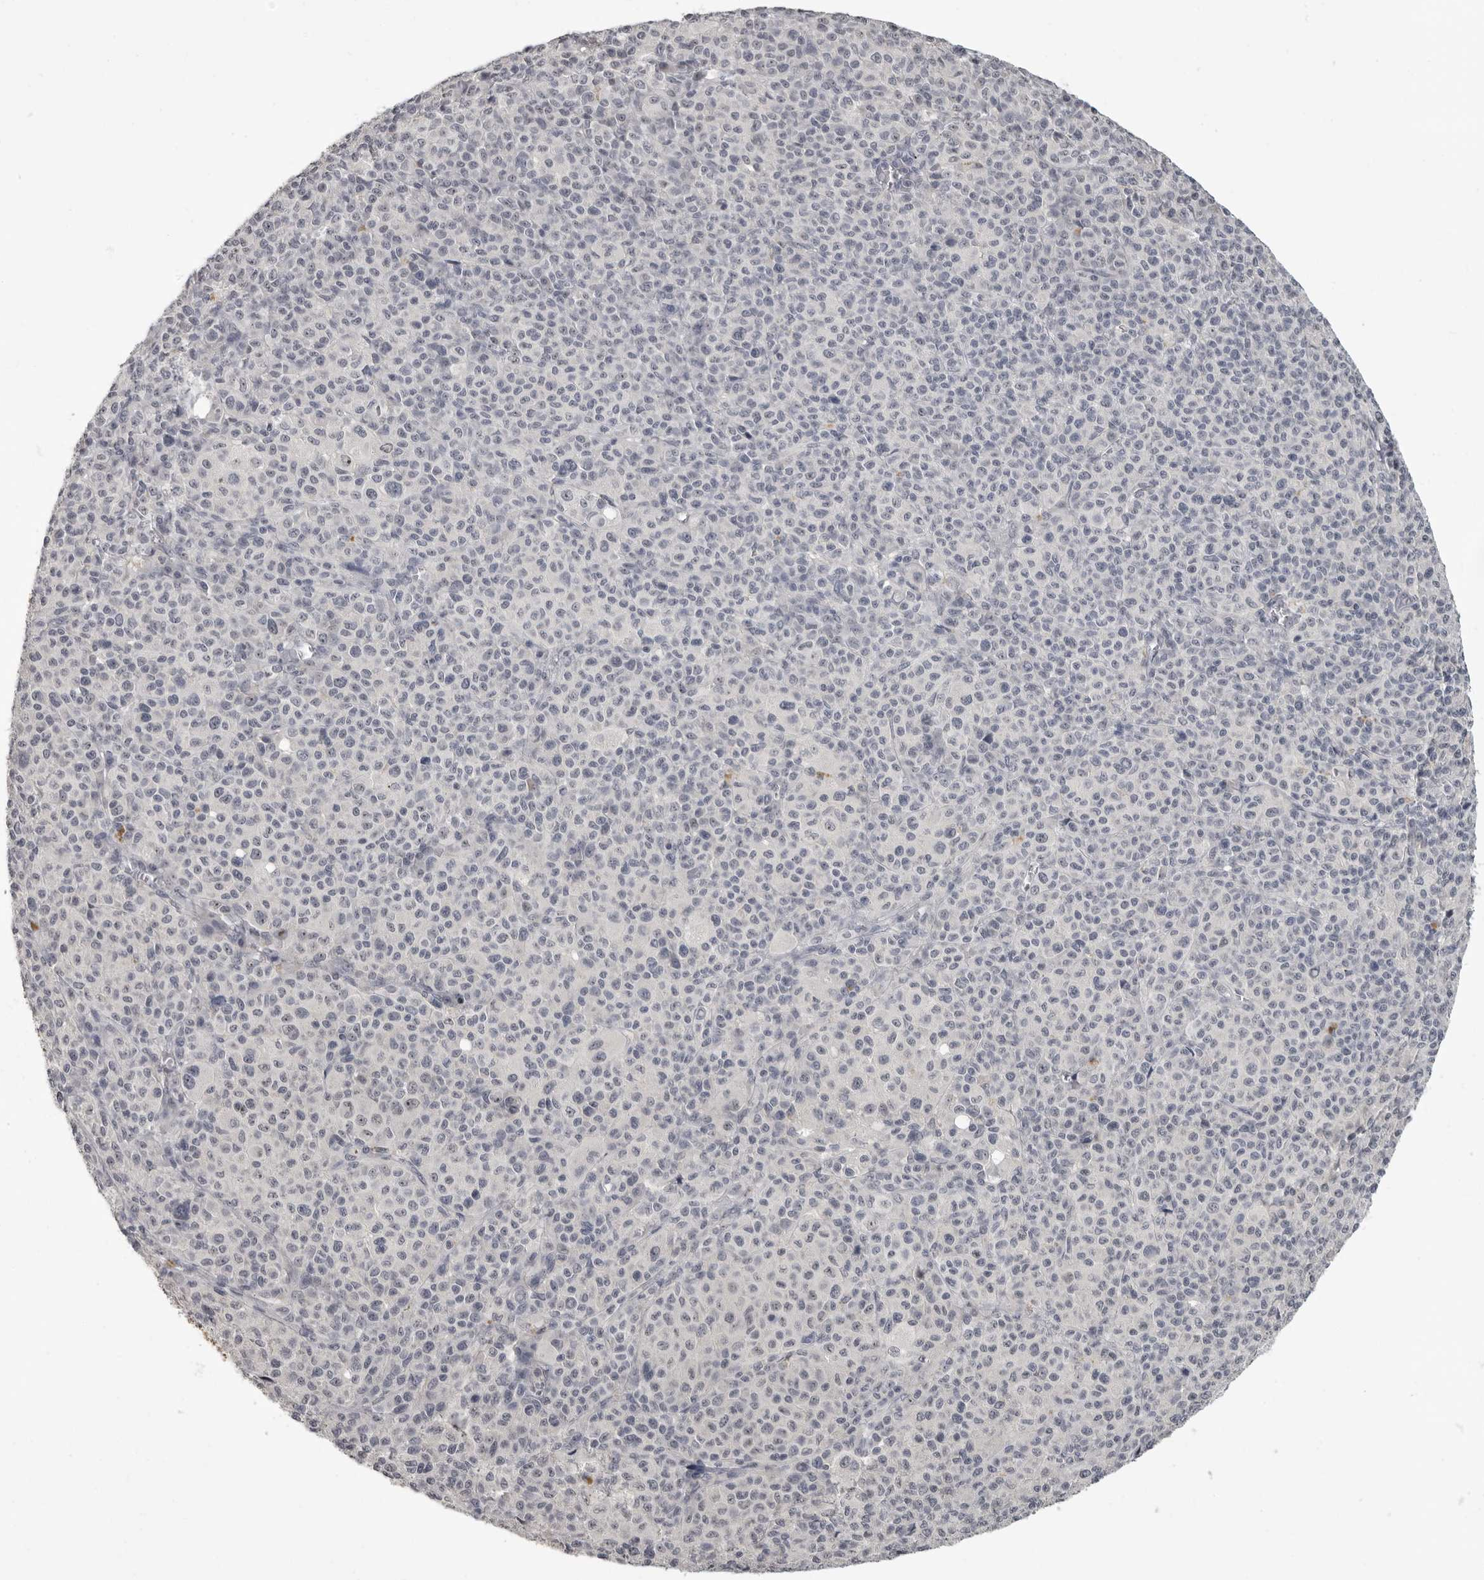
{"staining": {"intensity": "negative", "quantity": "none", "location": "none"}, "tissue": "melanoma", "cell_type": "Tumor cells", "image_type": "cancer", "snomed": [{"axis": "morphology", "description": "Malignant melanoma, Metastatic site"}, {"axis": "topography", "description": "Skin"}], "caption": "This histopathology image is of melanoma stained with immunohistochemistry to label a protein in brown with the nuclei are counter-stained blue. There is no expression in tumor cells.", "gene": "MRTO4", "patient": {"sex": "female", "age": 74}}